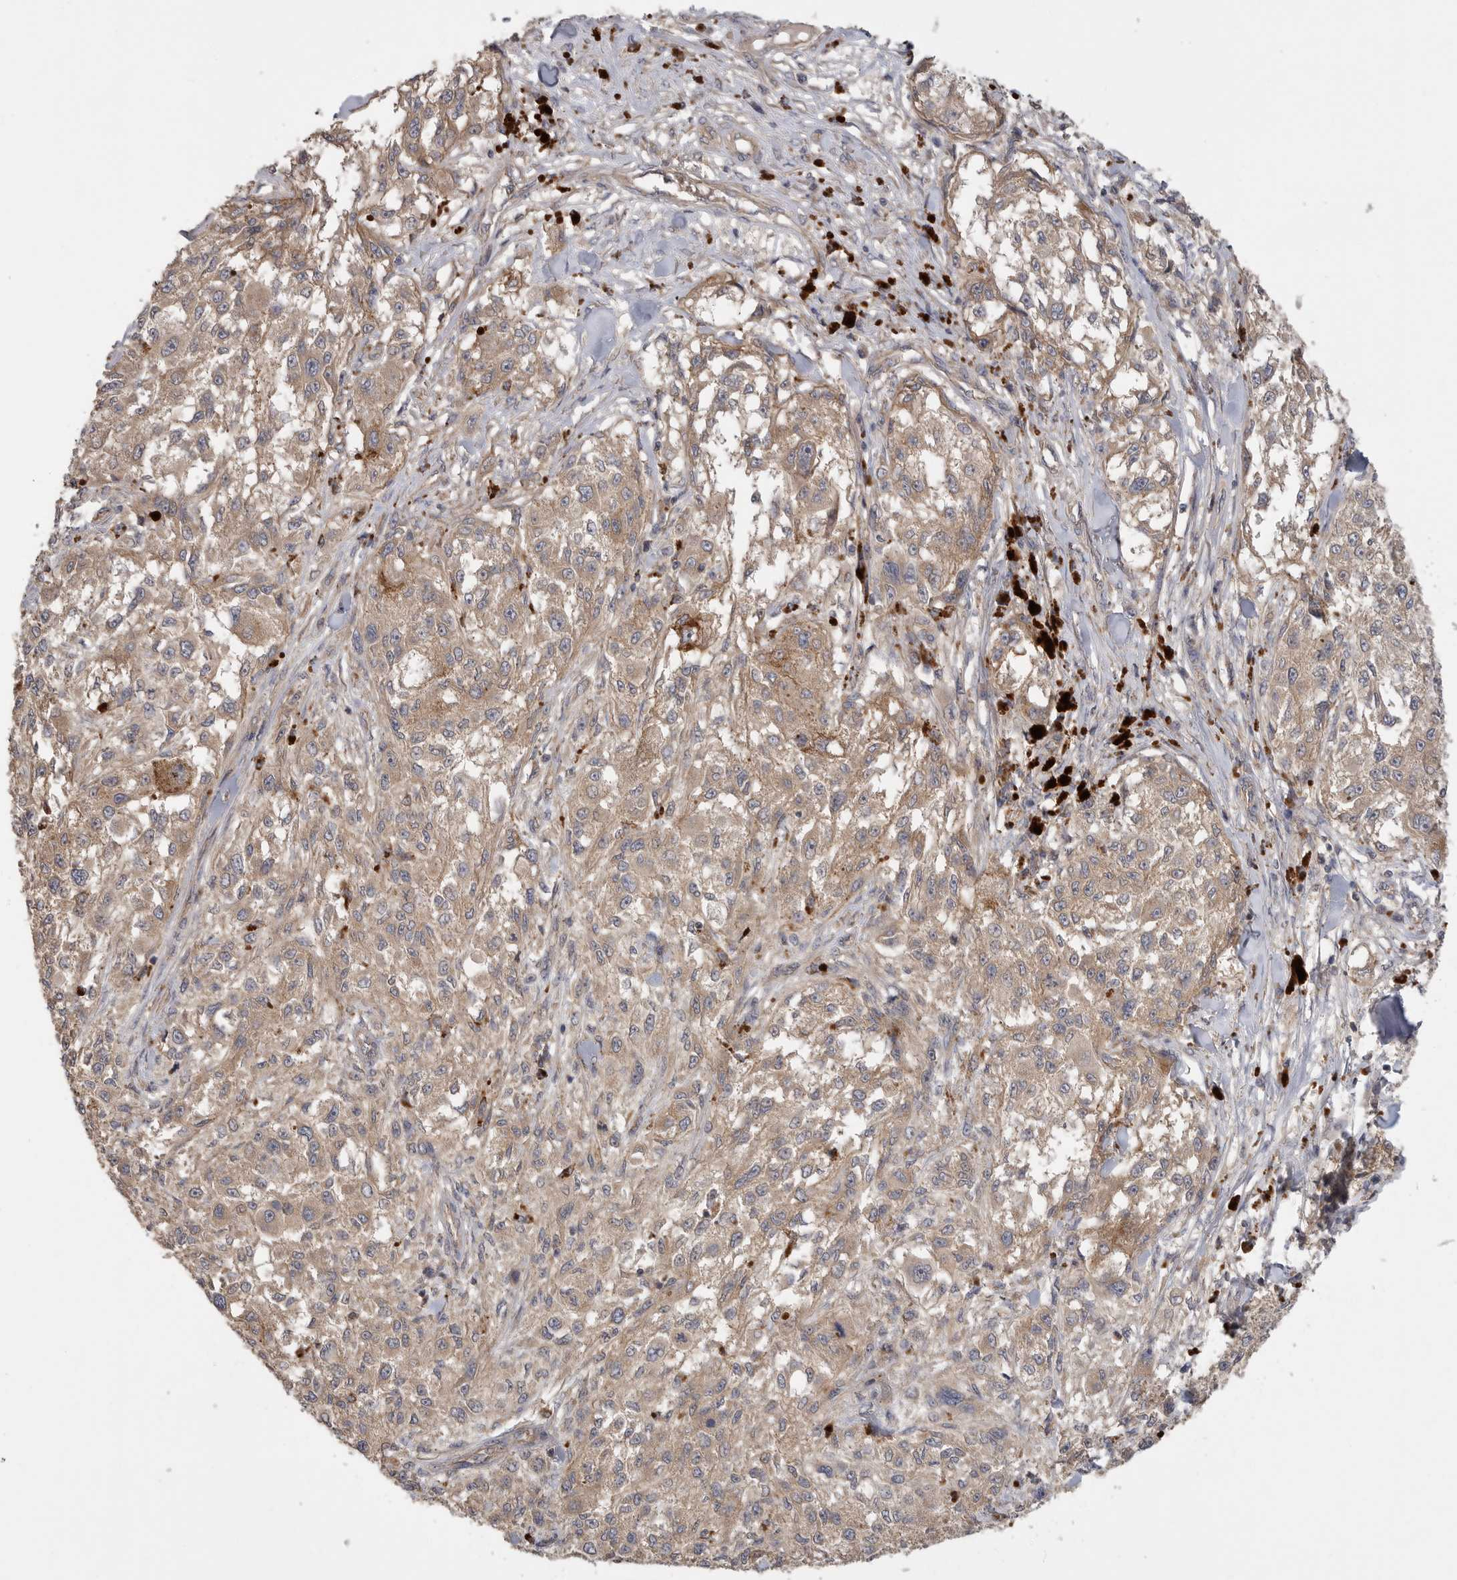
{"staining": {"intensity": "weak", "quantity": ">75%", "location": "cytoplasmic/membranous"}, "tissue": "melanoma", "cell_type": "Tumor cells", "image_type": "cancer", "snomed": [{"axis": "morphology", "description": "Necrosis, NOS"}, {"axis": "morphology", "description": "Malignant melanoma, NOS"}, {"axis": "topography", "description": "Skin"}], "caption": "Immunohistochemistry (IHC) photomicrograph of melanoma stained for a protein (brown), which reveals low levels of weak cytoplasmic/membranous positivity in about >75% of tumor cells.", "gene": "ZNF232", "patient": {"sex": "female", "age": 87}}